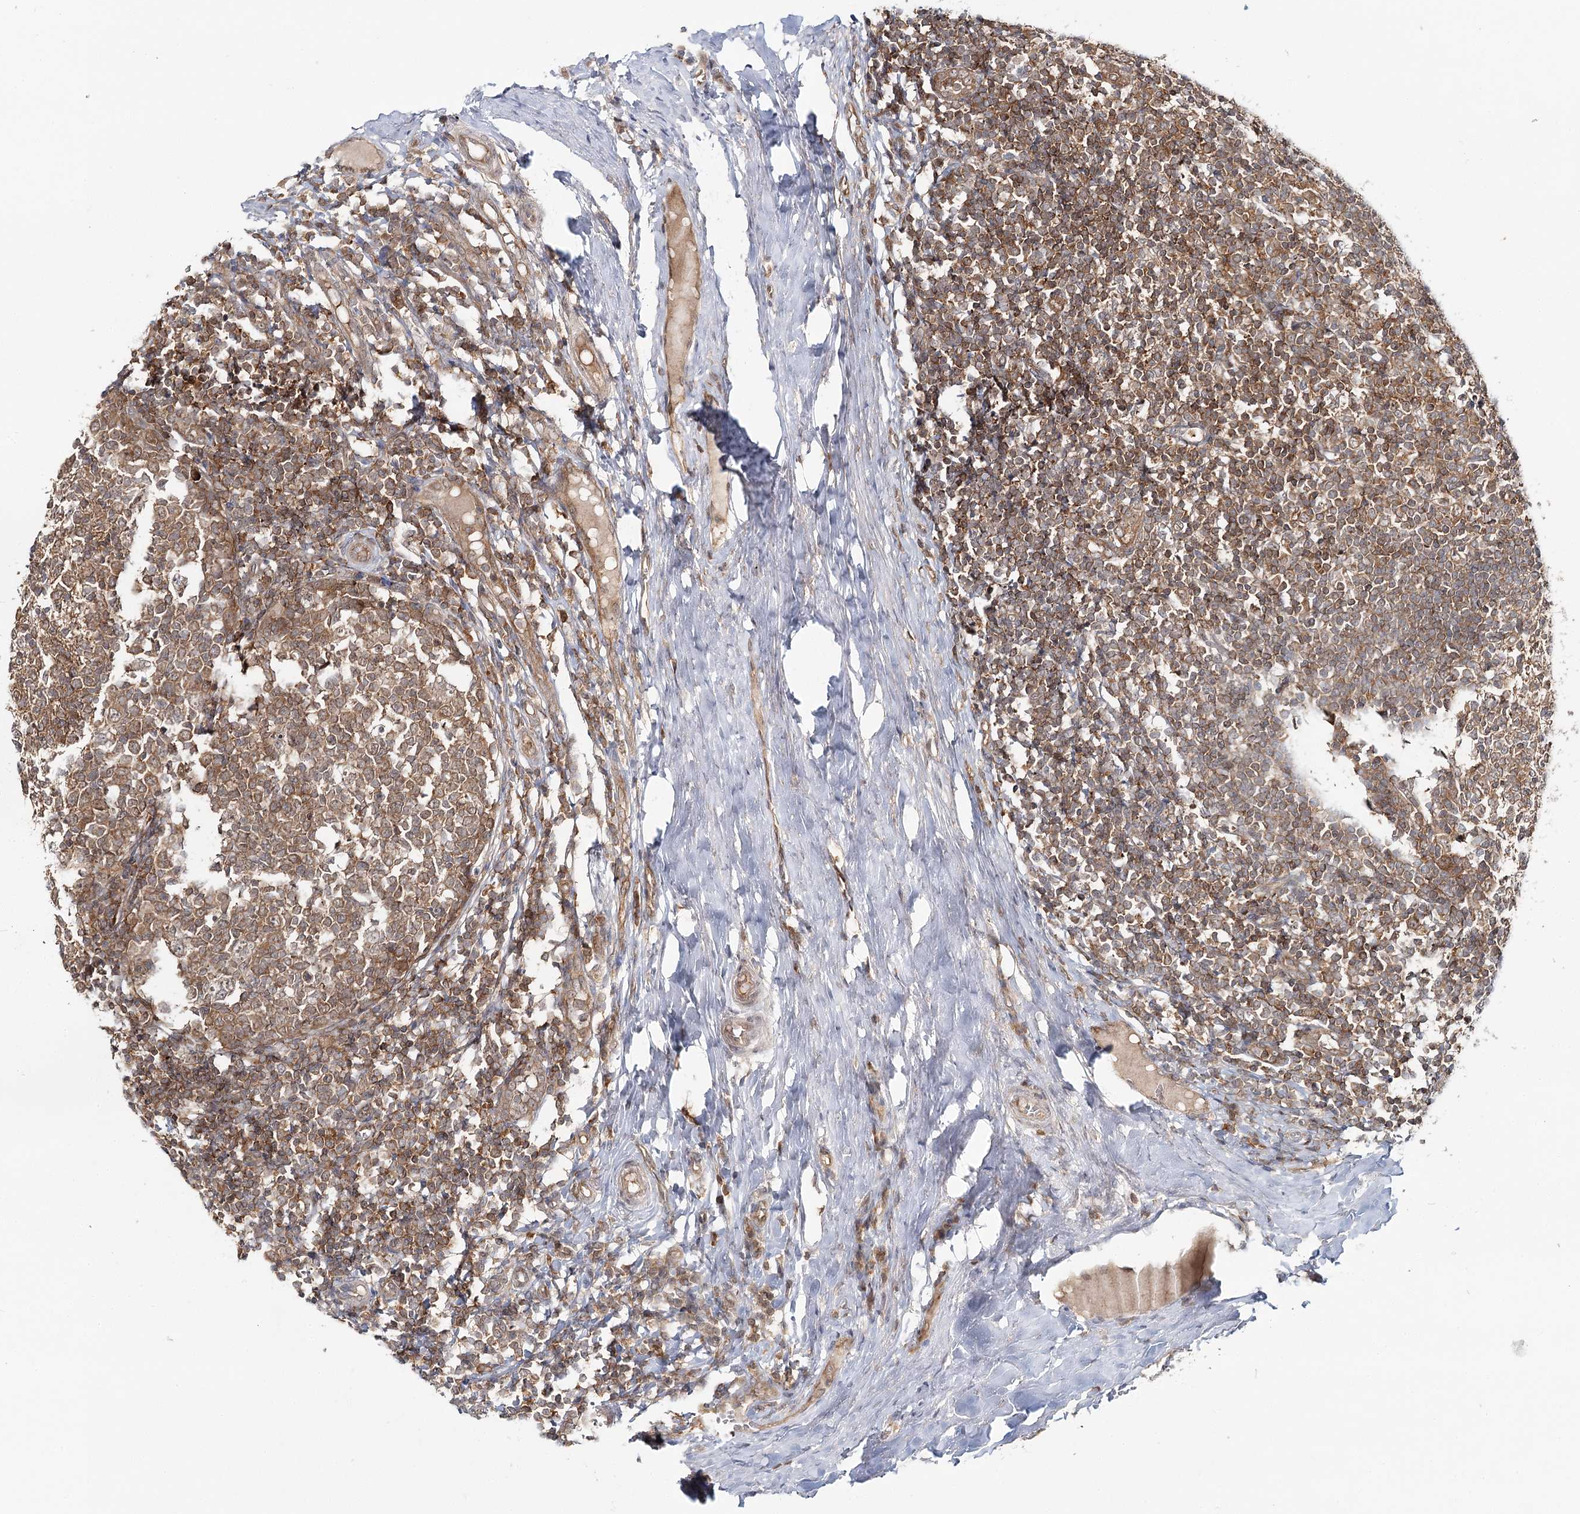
{"staining": {"intensity": "moderate", "quantity": ">75%", "location": "cytoplasmic/membranous"}, "tissue": "tonsil", "cell_type": "Germinal center cells", "image_type": "normal", "snomed": [{"axis": "morphology", "description": "Normal tissue, NOS"}, {"axis": "topography", "description": "Tonsil"}], "caption": "Protein staining of normal tonsil exhibits moderate cytoplasmic/membranous staining in approximately >75% of germinal center cells. (DAB IHC, brown staining for protein, blue staining for nuclei).", "gene": "FAM120B", "patient": {"sex": "female", "age": 19}}